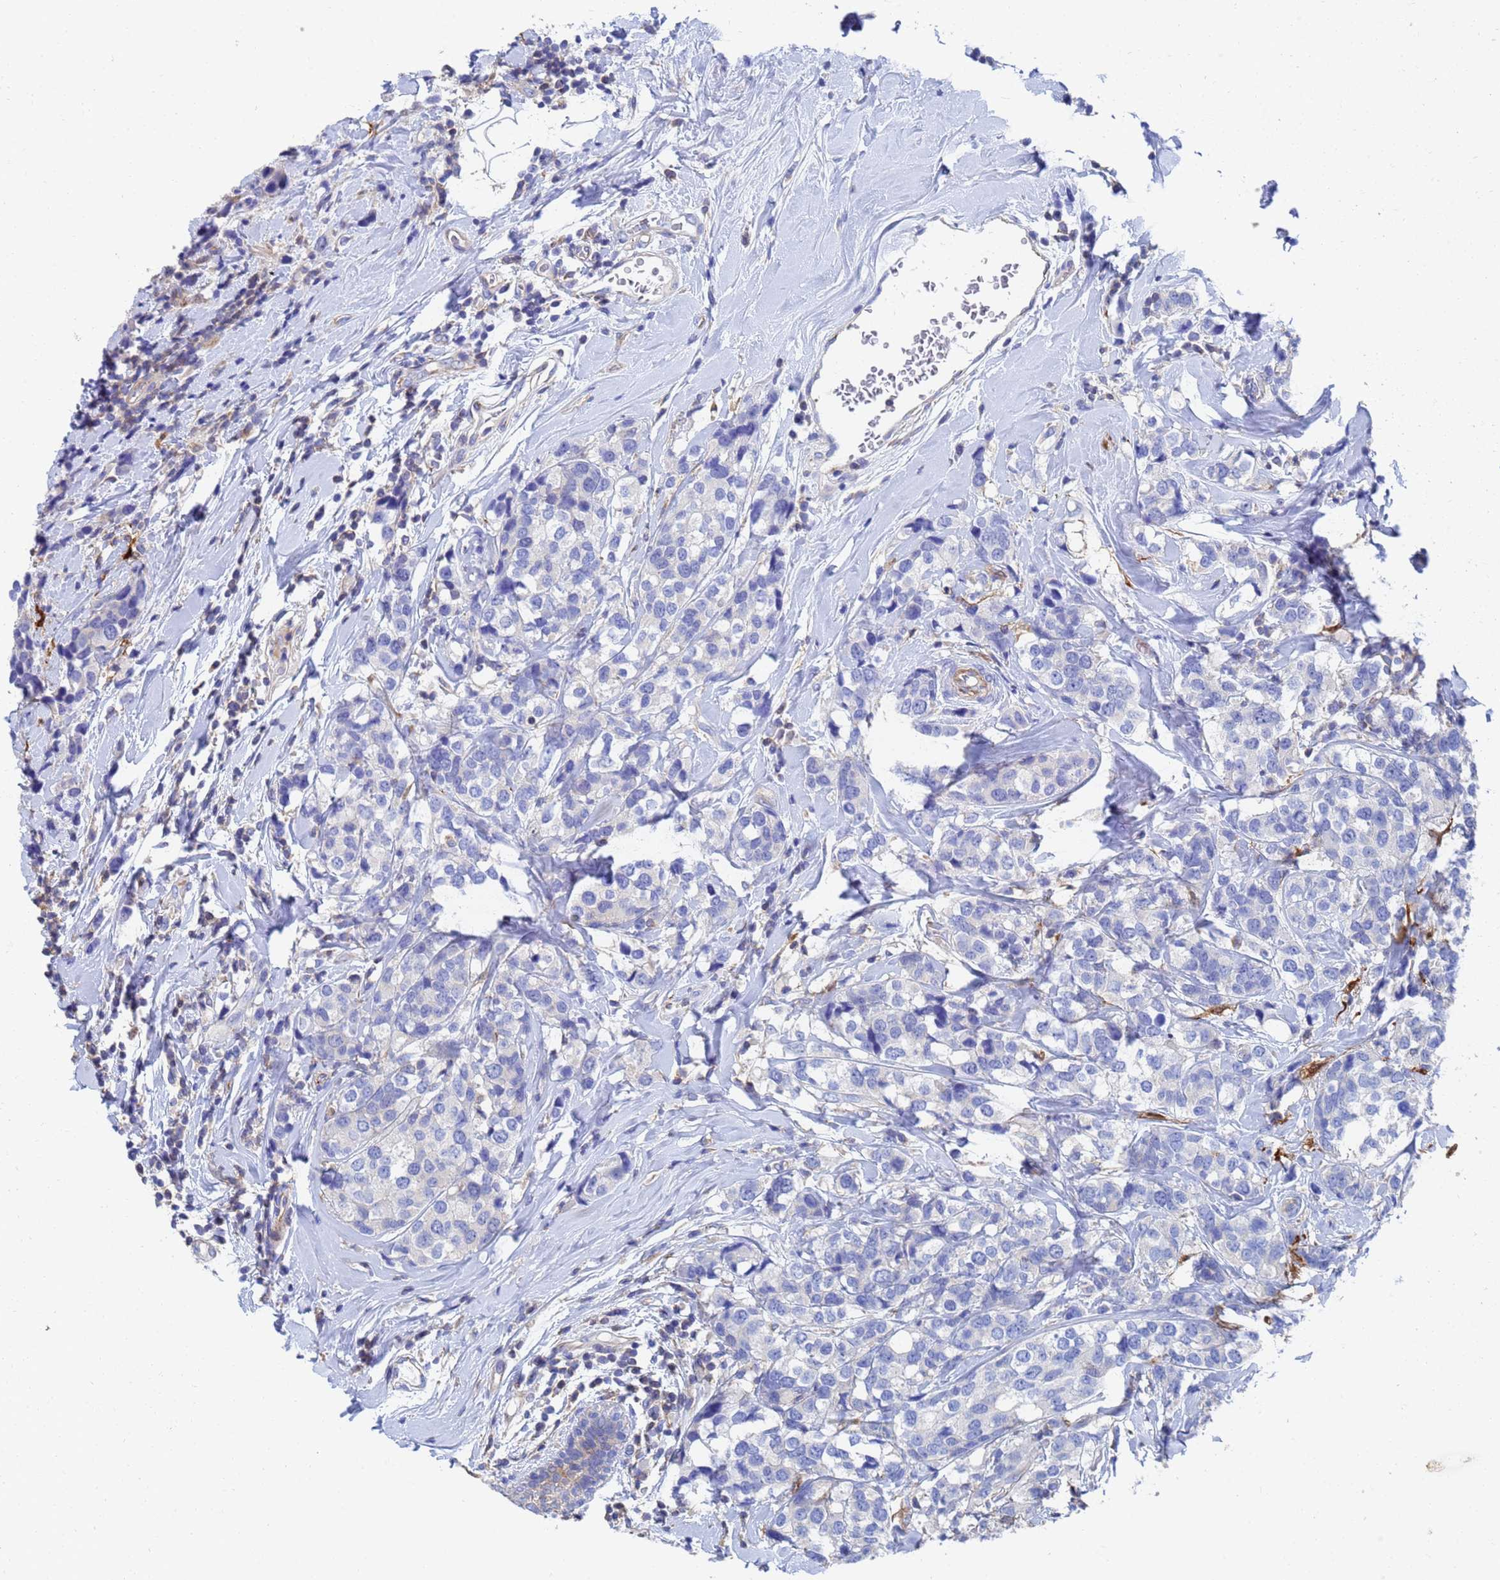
{"staining": {"intensity": "negative", "quantity": "none", "location": "none"}, "tissue": "breast cancer", "cell_type": "Tumor cells", "image_type": "cancer", "snomed": [{"axis": "morphology", "description": "Lobular carcinoma"}, {"axis": "topography", "description": "Breast"}], "caption": "Lobular carcinoma (breast) stained for a protein using IHC shows no positivity tumor cells.", "gene": "GCHFR", "patient": {"sex": "female", "age": 59}}